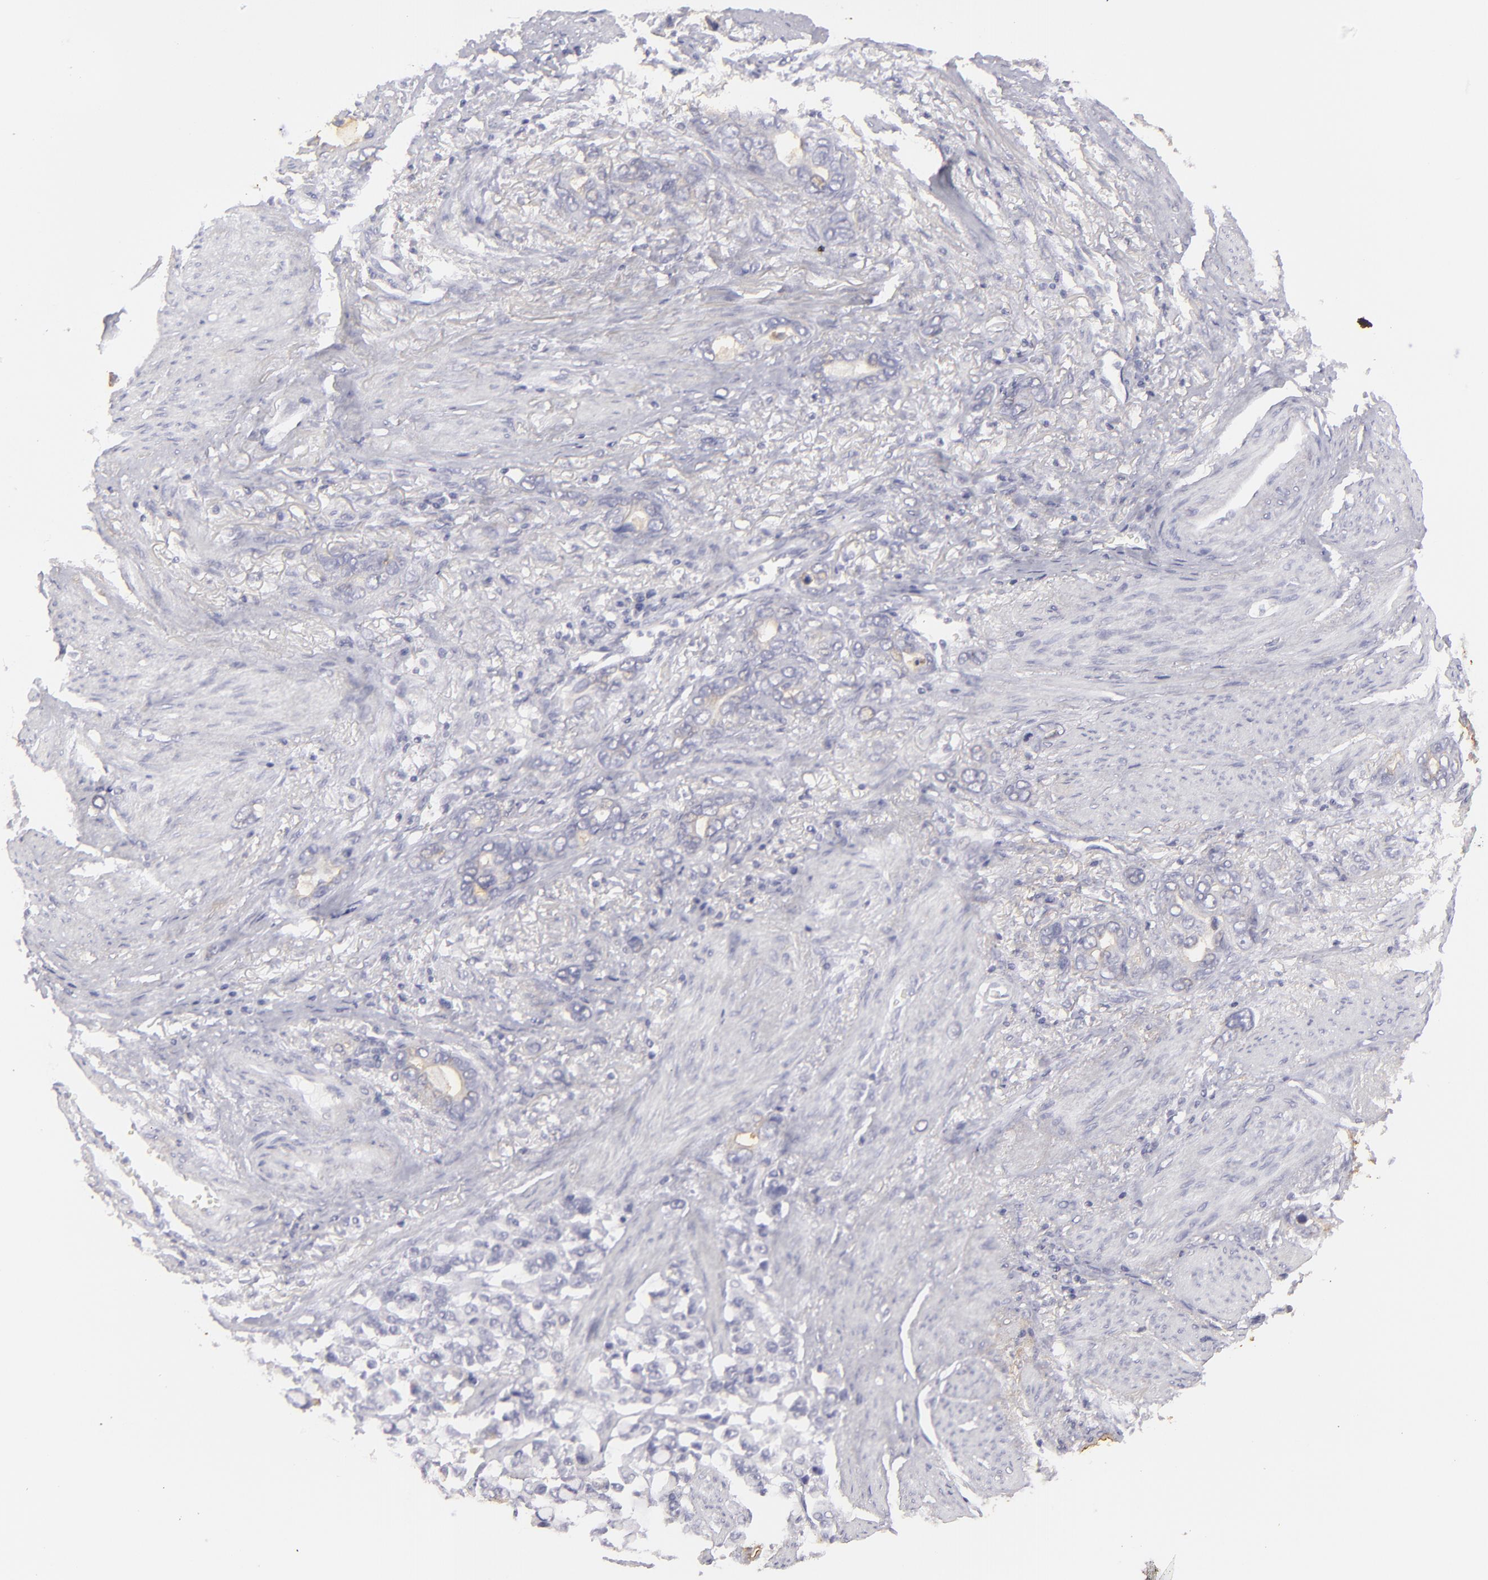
{"staining": {"intensity": "negative", "quantity": "none", "location": "none"}, "tissue": "stomach cancer", "cell_type": "Tumor cells", "image_type": "cancer", "snomed": [{"axis": "morphology", "description": "Adenocarcinoma, NOS"}, {"axis": "topography", "description": "Stomach"}], "caption": "High magnification brightfield microscopy of adenocarcinoma (stomach) stained with DAB (3,3'-diaminobenzidine) (brown) and counterstained with hematoxylin (blue): tumor cells show no significant positivity. (Immunohistochemistry, brightfield microscopy, high magnification).", "gene": "DLG4", "patient": {"sex": "male", "age": 78}}